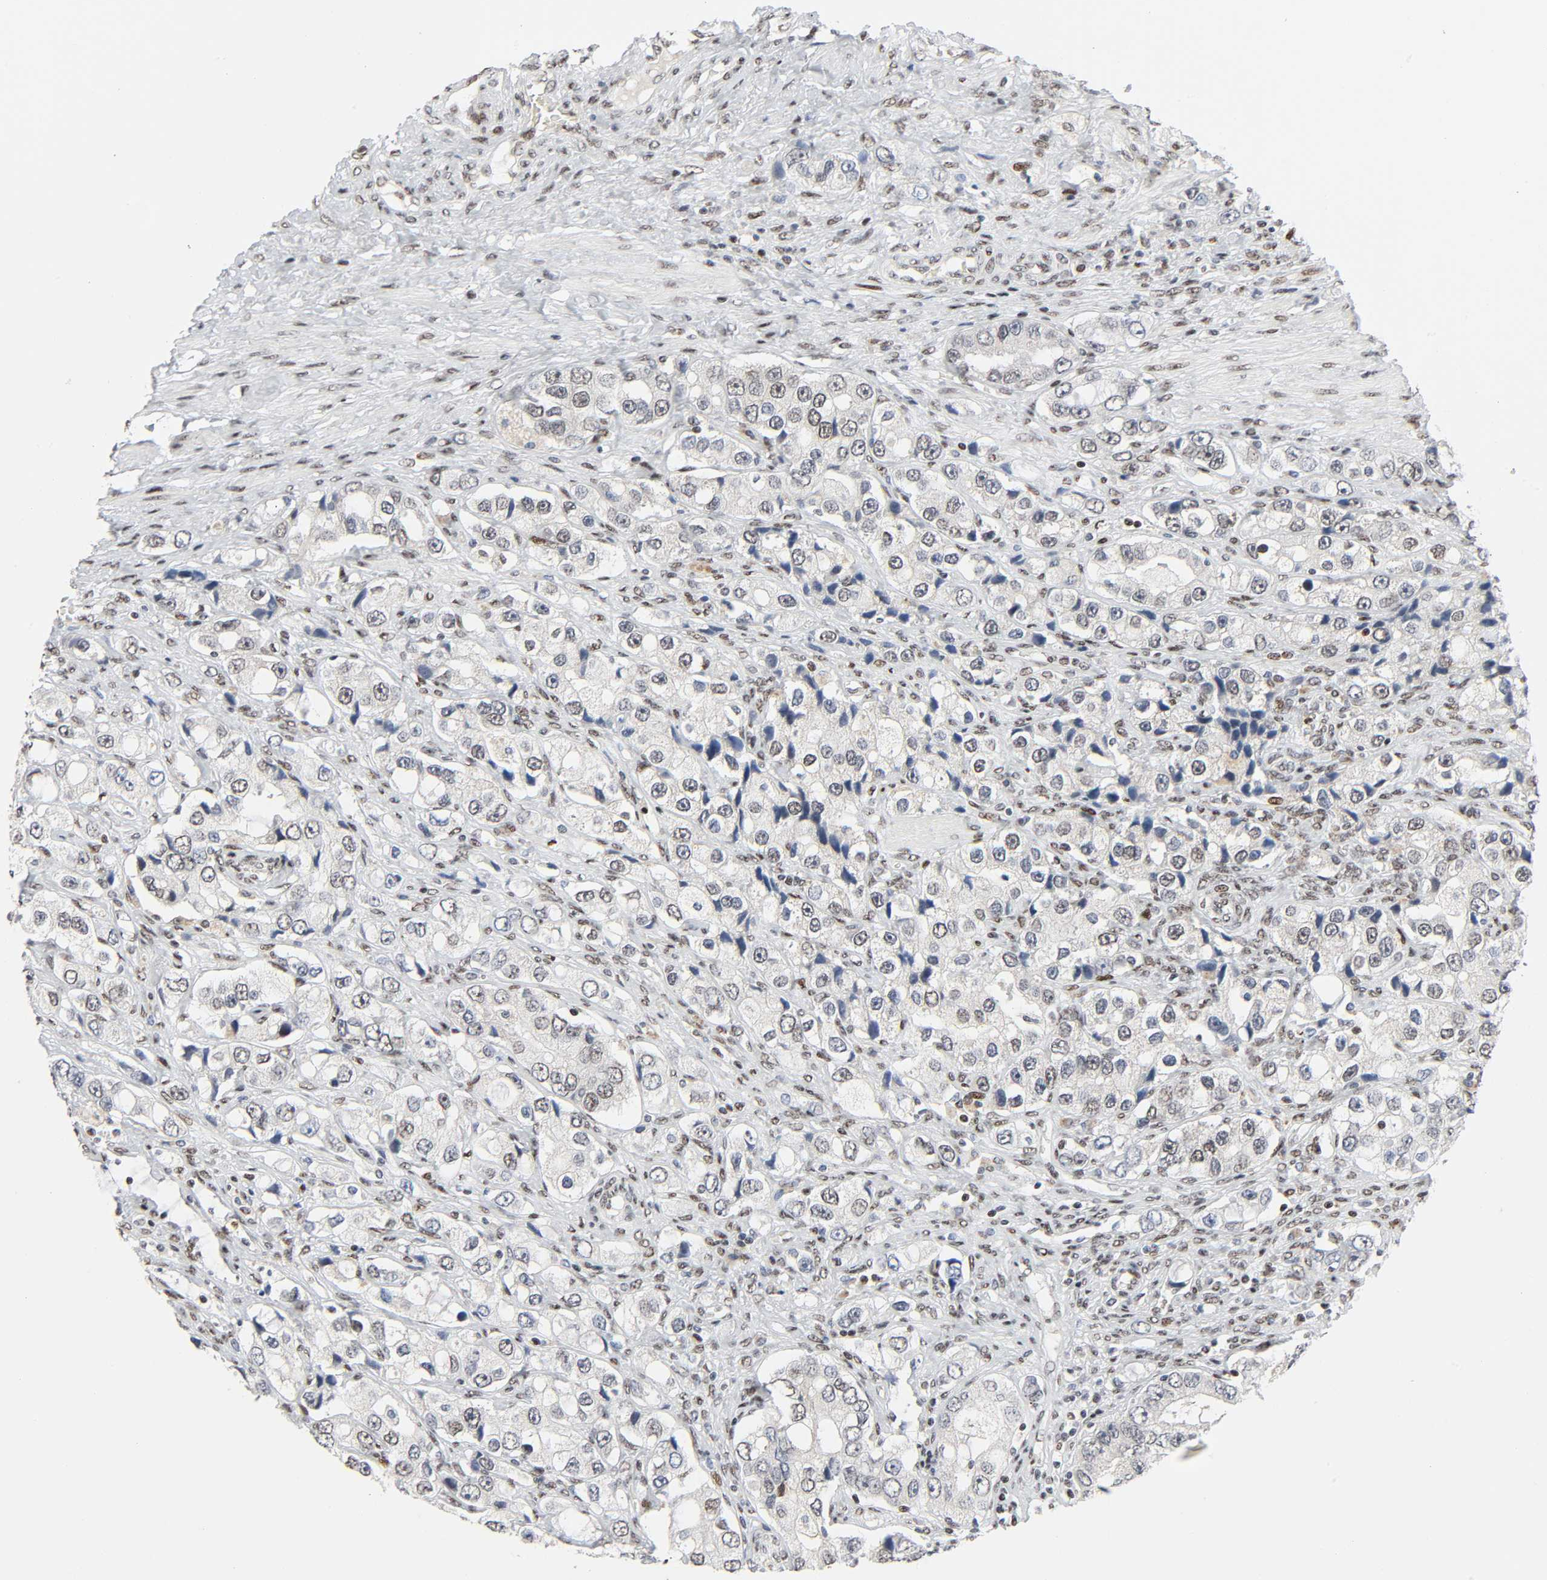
{"staining": {"intensity": "moderate", "quantity": "25%-75%", "location": "nuclear"}, "tissue": "prostate cancer", "cell_type": "Tumor cells", "image_type": "cancer", "snomed": [{"axis": "morphology", "description": "Adenocarcinoma, High grade"}, {"axis": "topography", "description": "Prostate"}], "caption": "This image exhibits IHC staining of human adenocarcinoma (high-grade) (prostate), with medium moderate nuclear expression in approximately 25%-75% of tumor cells.", "gene": "CREBBP", "patient": {"sex": "male", "age": 63}}